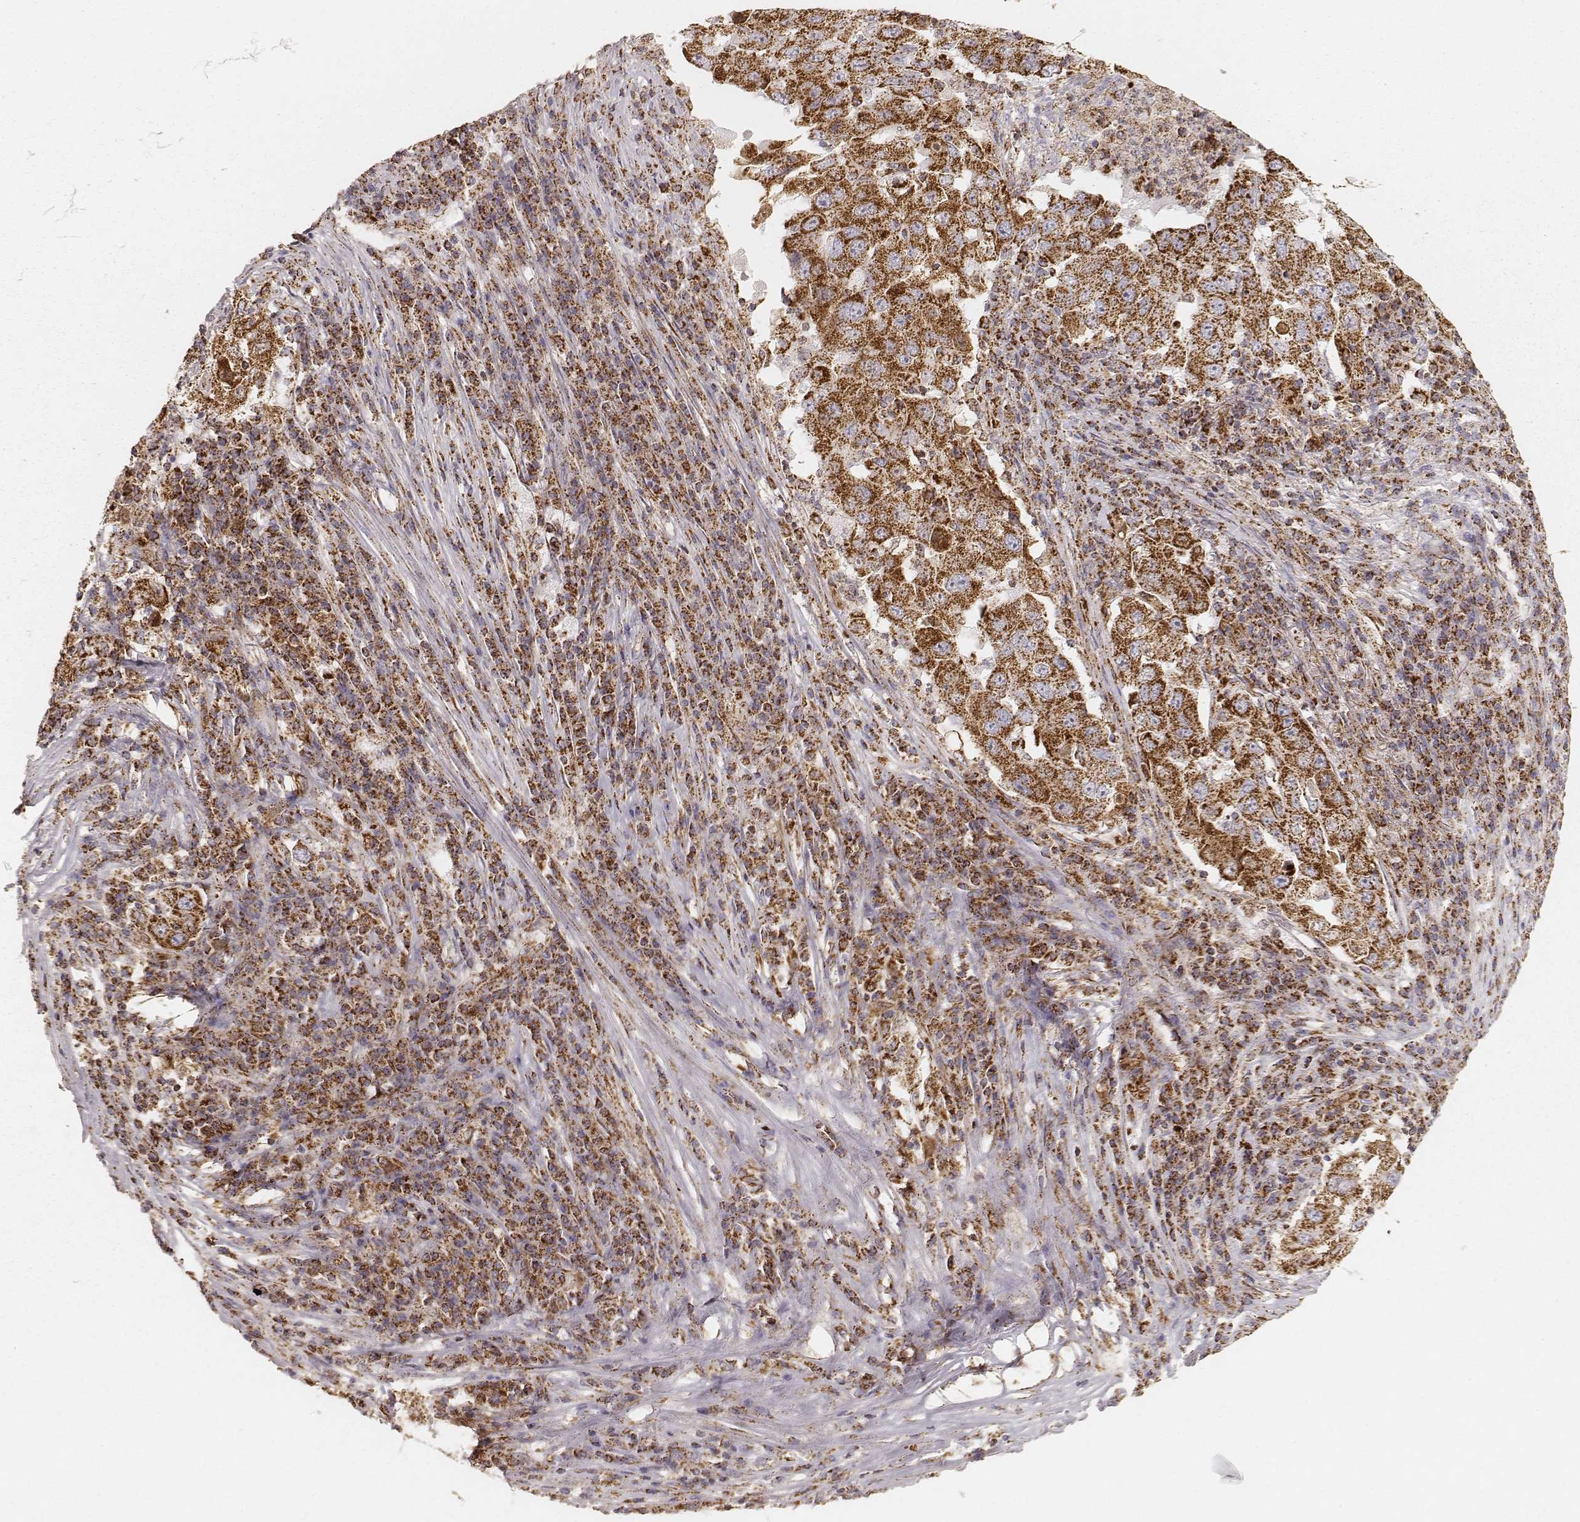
{"staining": {"intensity": "strong", "quantity": ">75%", "location": "cytoplasmic/membranous"}, "tissue": "lung cancer", "cell_type": "Tumor cells", "image_type": "cancer", "snomed": [{"axis": "morphology", "description": "Adenocarcinoma, NOS"}, {"axis": "topography", "description": "Lung"}], "caption": "About >75% of tumor cells in human adenocarcinoma (lung) reveal strong cytoplasmic/membranous protein positivity as visualized by brown immunohistochemical staining.", "gene": "CS", "patient": {"sex": "male", "age": 73}}